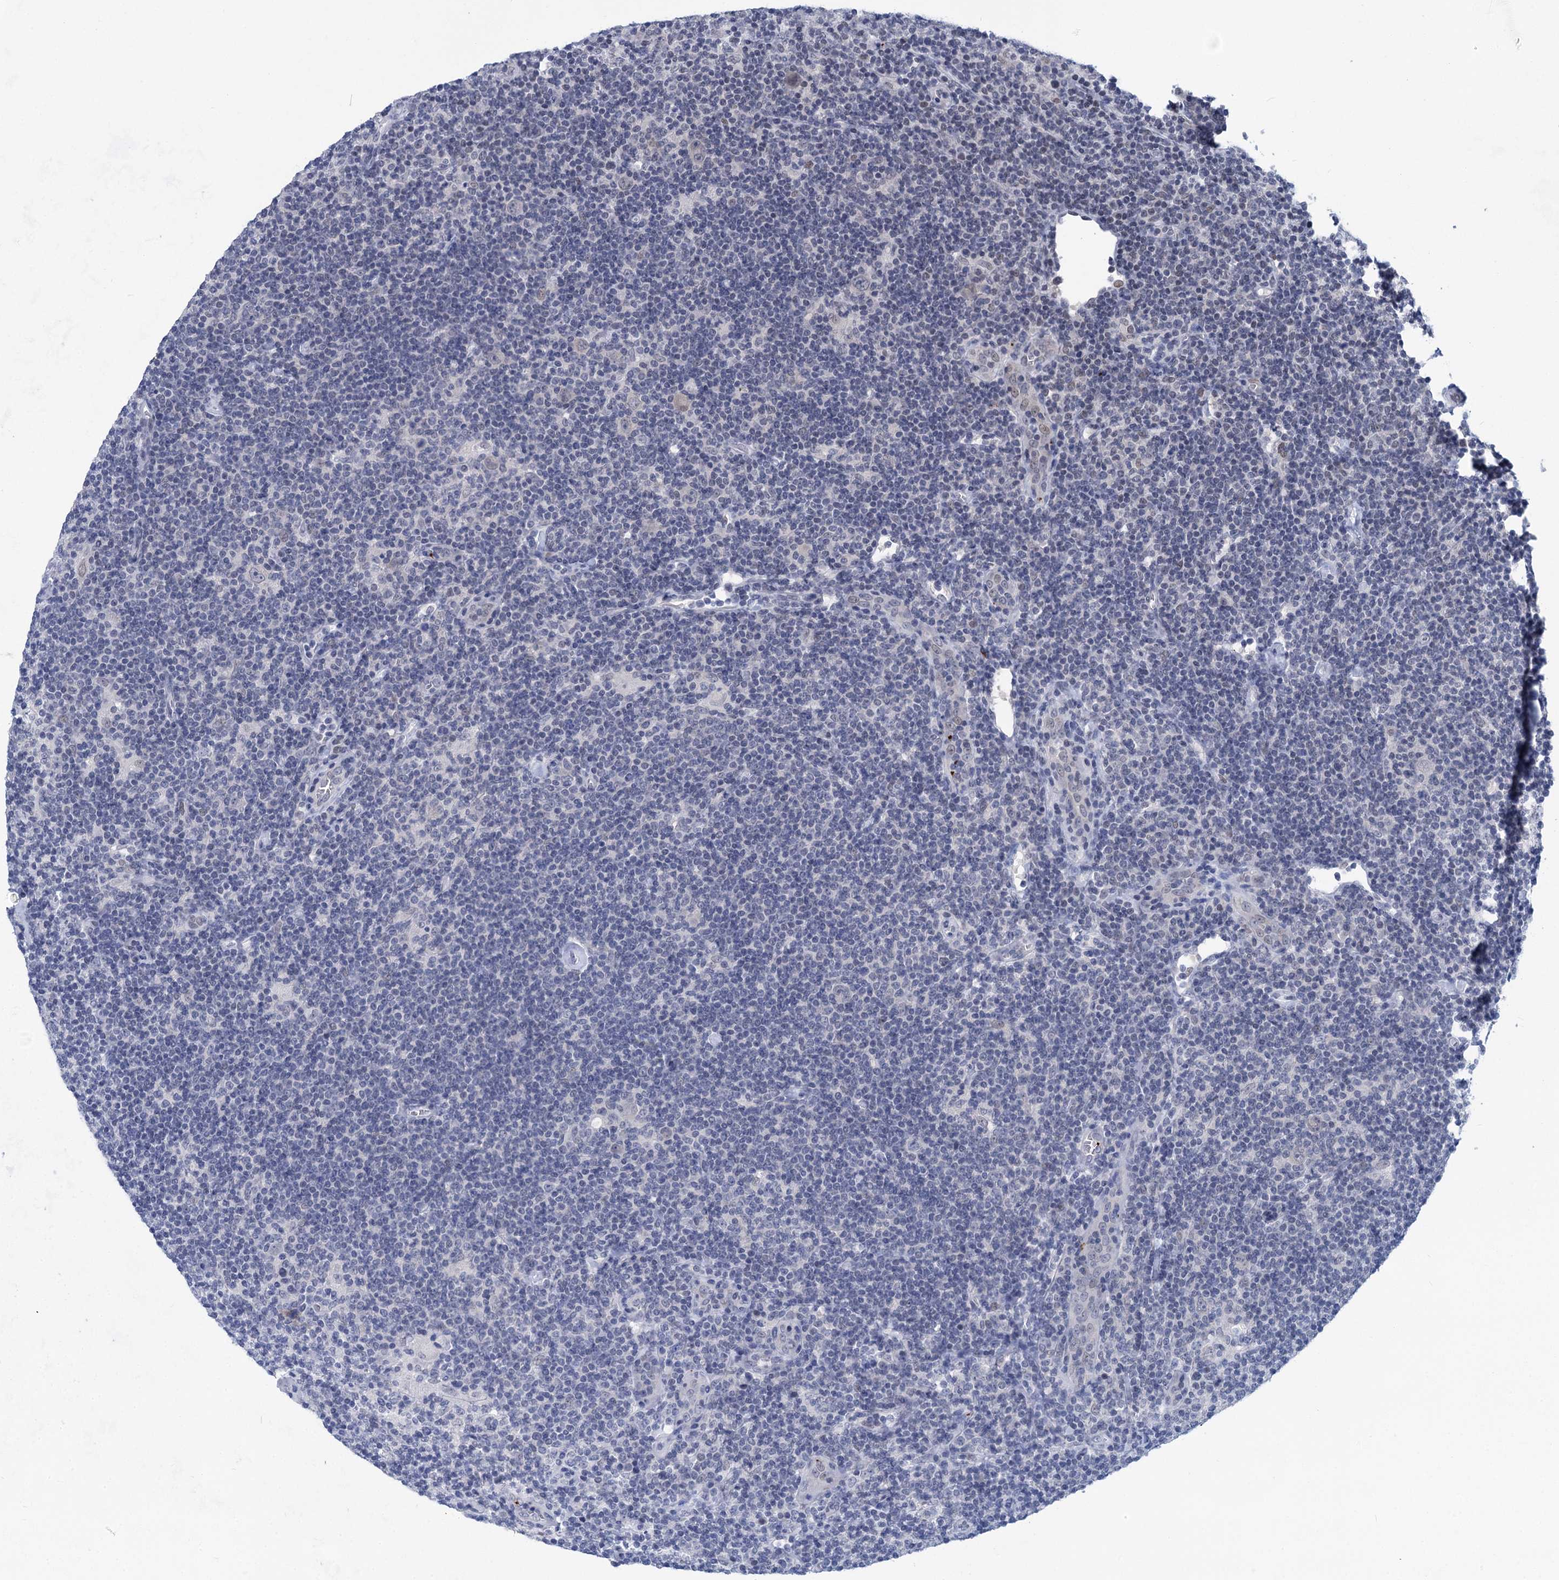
{"staining": {"intensity": "negative", "quantity": "none", "location": "none"}, "tissue": "lymphoma", "cell_type": "Tumor cells", "image_type": "cancer", "snomed": [{"axis": "morphology", "description": "Hodgkin's disease, NOS"}, {"axis": "topography", "description": "Lymph node"}], "caption": "Immunohistochemical staining of human lymphoma shows no significant positivity in tumor cells.", "gene": "MON2", "patient": {"sex": "female", "age": 57}}